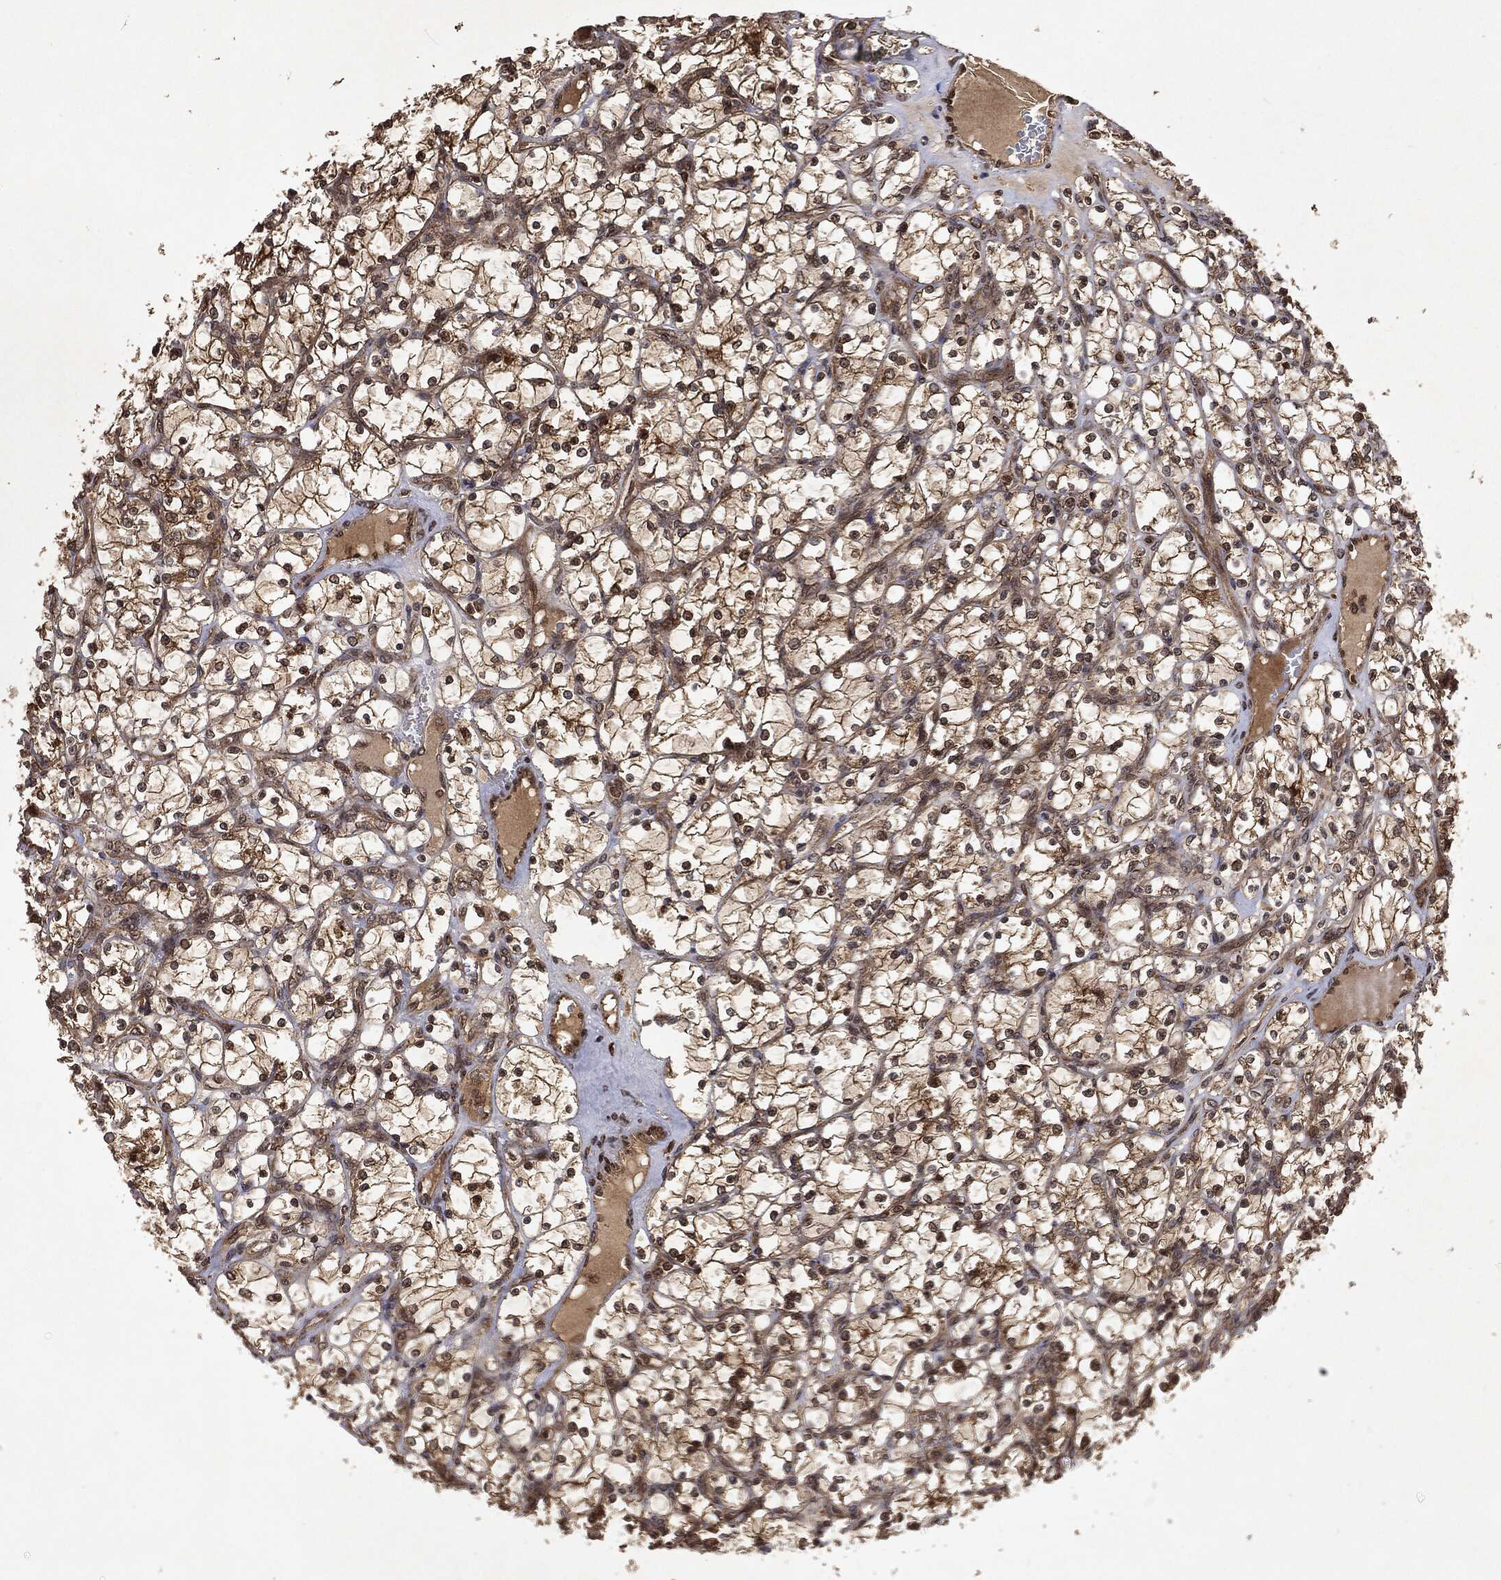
{"staining": {"intensity": "moderate", "quantity": ">75%", "location": "cytoplasmic/membranous"}, "tissue": "renal cancer", "cell_type": "Tumor cells", "image_type": "cancer", "snomed": [{"axis": "morphology", "description": "Adenocarcinoma, NOS"}, {"axis": "topography", "description": "Kidney"}], "caption": "About >75% of tumor cells in human adenocarcinoma (renal) show moderate cytoplasmic/membranous protein positivity as visualized by brown immunohistochemical staining.", "gene": "ZNF226", "patient": {"sex": "female", "age": 69}}